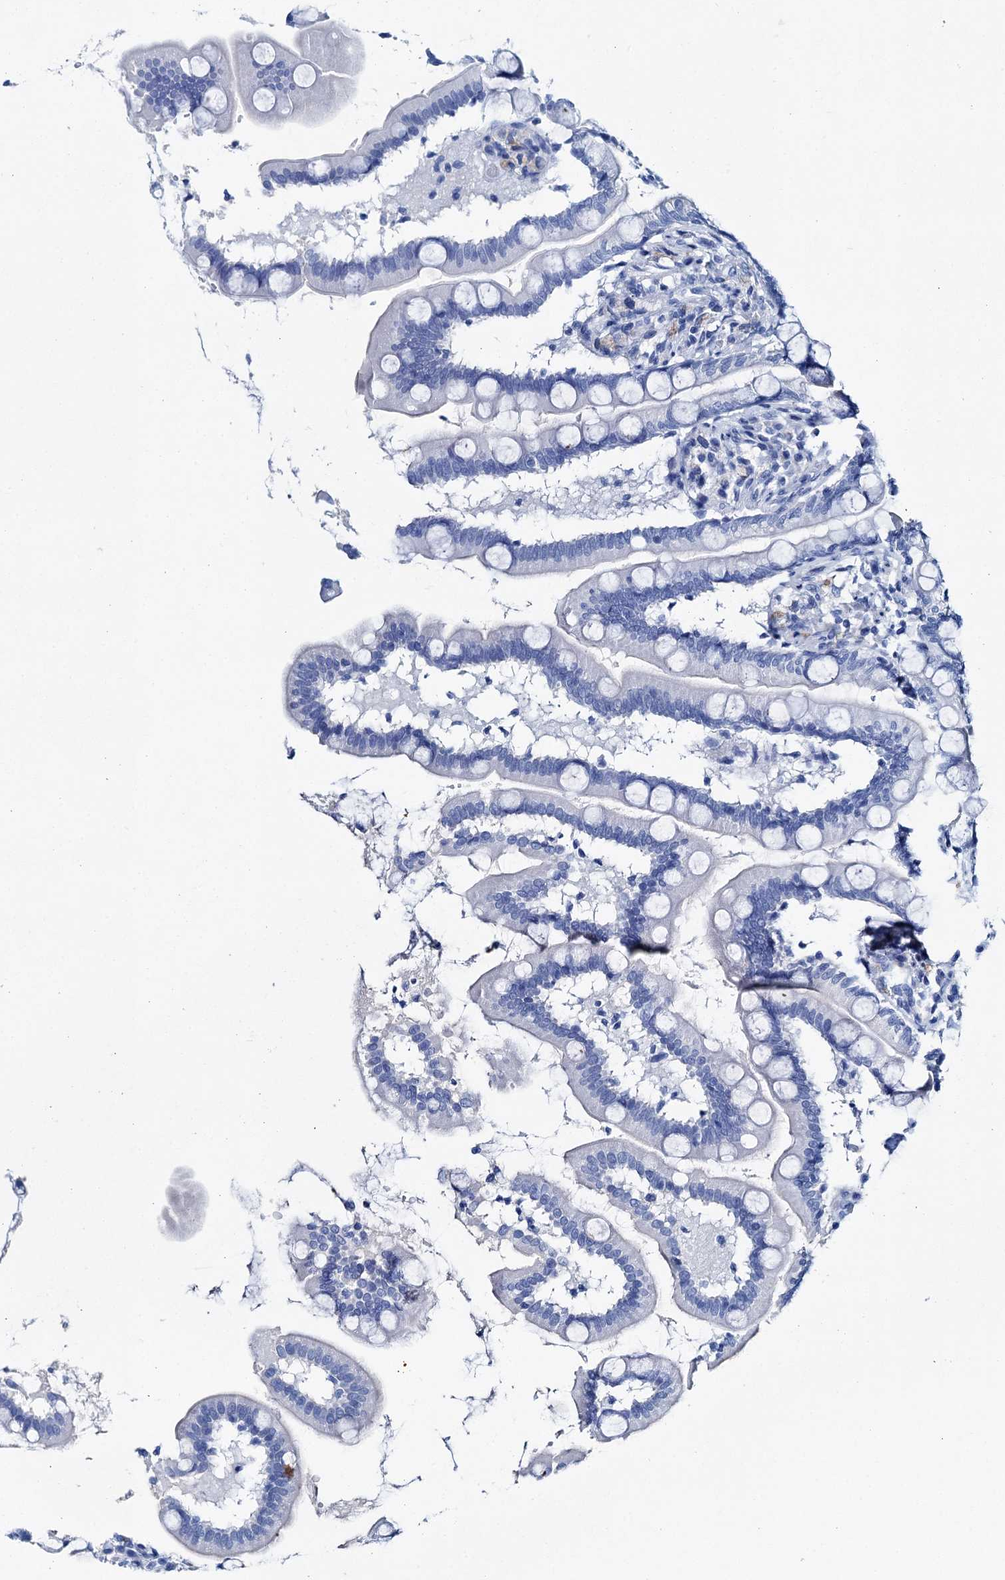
{"staining": {"intensity": "negative", "quantity": "none", "location": "none"}, "tissue": "small intestine", "cell_type": "Glandular cells", "image_type": "normal", "snomed": [{"axis": "morphology", "description": "Normal tissue, NOS"}, {"axis": "topography", "description": "Small intestine"}], "caption": "Glandular cells are negative for protein expression in unremarkable human small intestine. (Immunohistochemistry (ihc), brightfield microscopy, high magnification).", "gene": "BRINP1", "patient": {"sex": "female", "age": 64}}